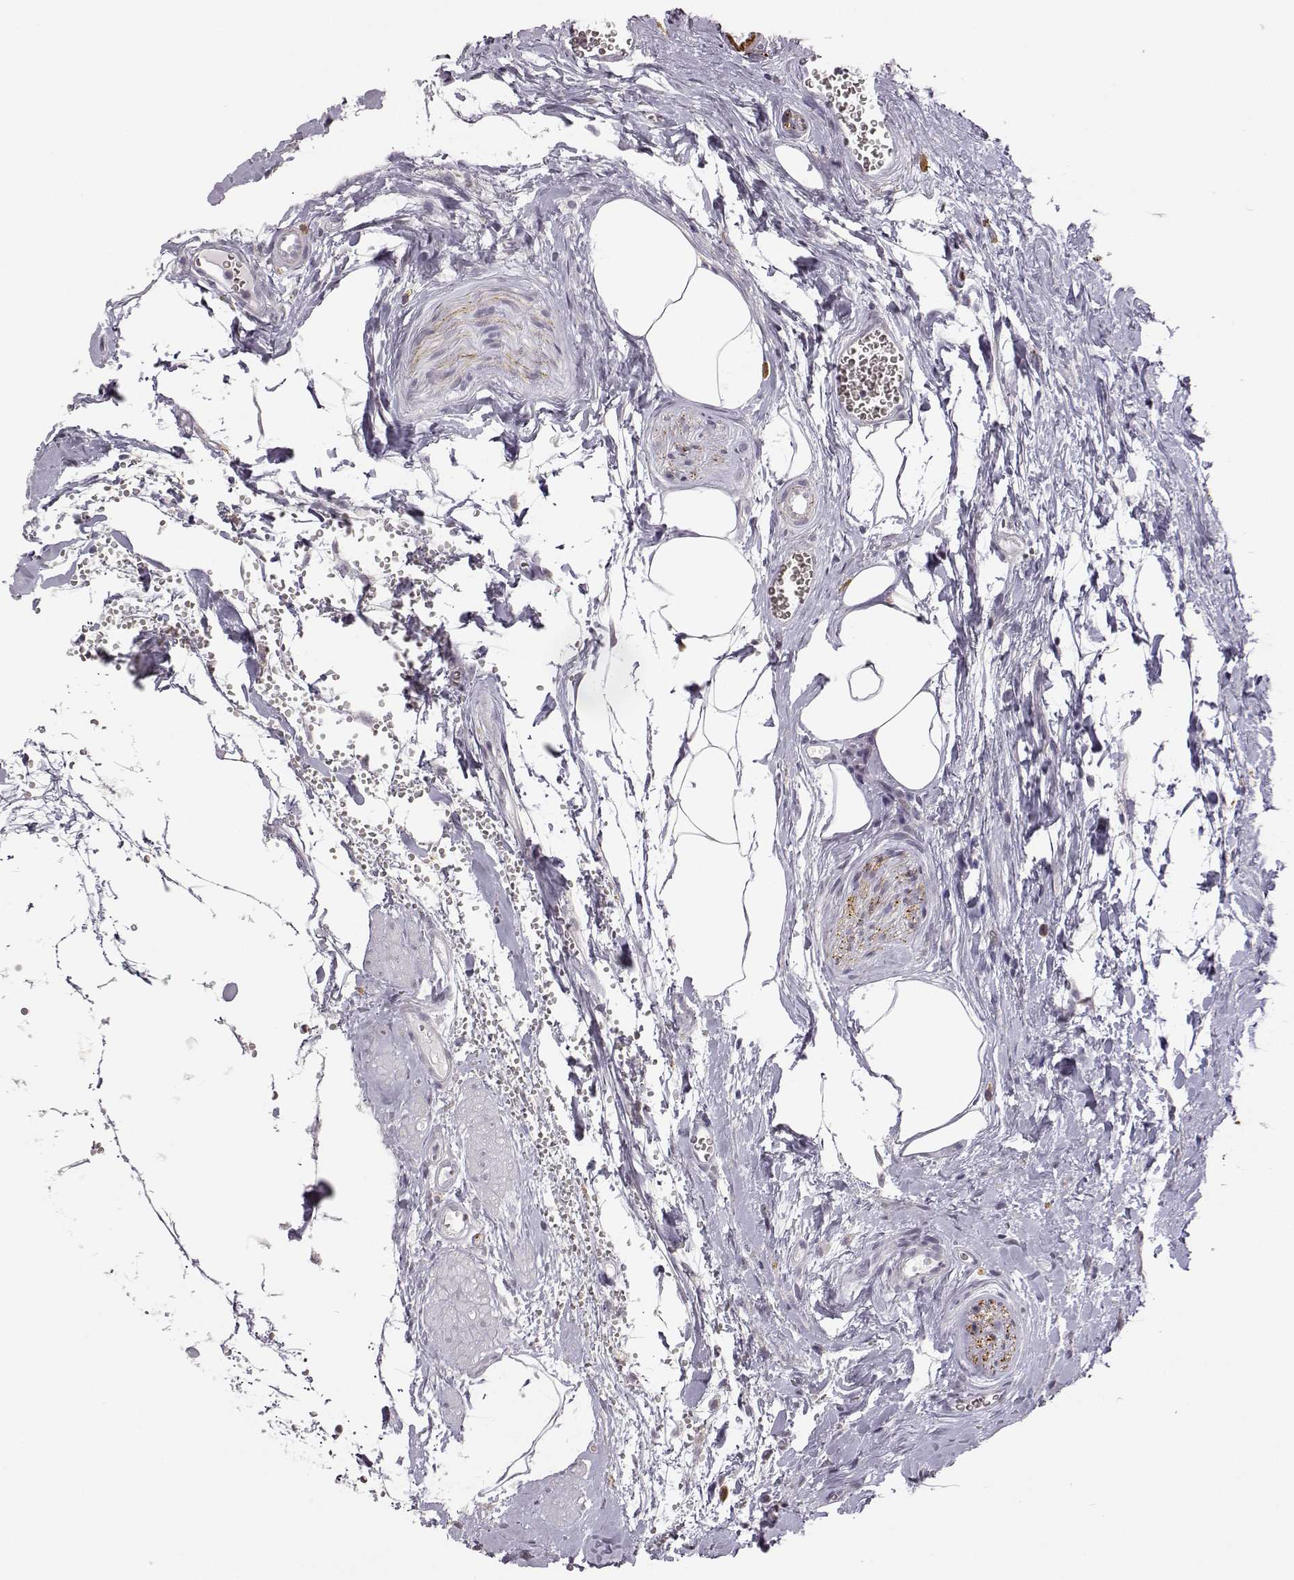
{"staining": {"intensity": "negative", "quantity": "none", "location": "none"}, "tissue": "seminal vesicle", "cell_type": "Glandular cells", "image_type": "normal", "snomed": [{"axis": "morphology", "description": "Normal tissue, NOS"}, {"axis": "morphology", "description": "Urothelial carcinoma, NOS"}, {"axis": "topography", "description": "Urinary bladder"}, {"axis": "topography", "description": "Seminal veicle"}], "caption": "DAB immunohistochemical staining of normal seminal vesicle shows no significant positivity in glandular cells.", "gene": "VGF", "patient": {"sex": "male", "age": 76}}